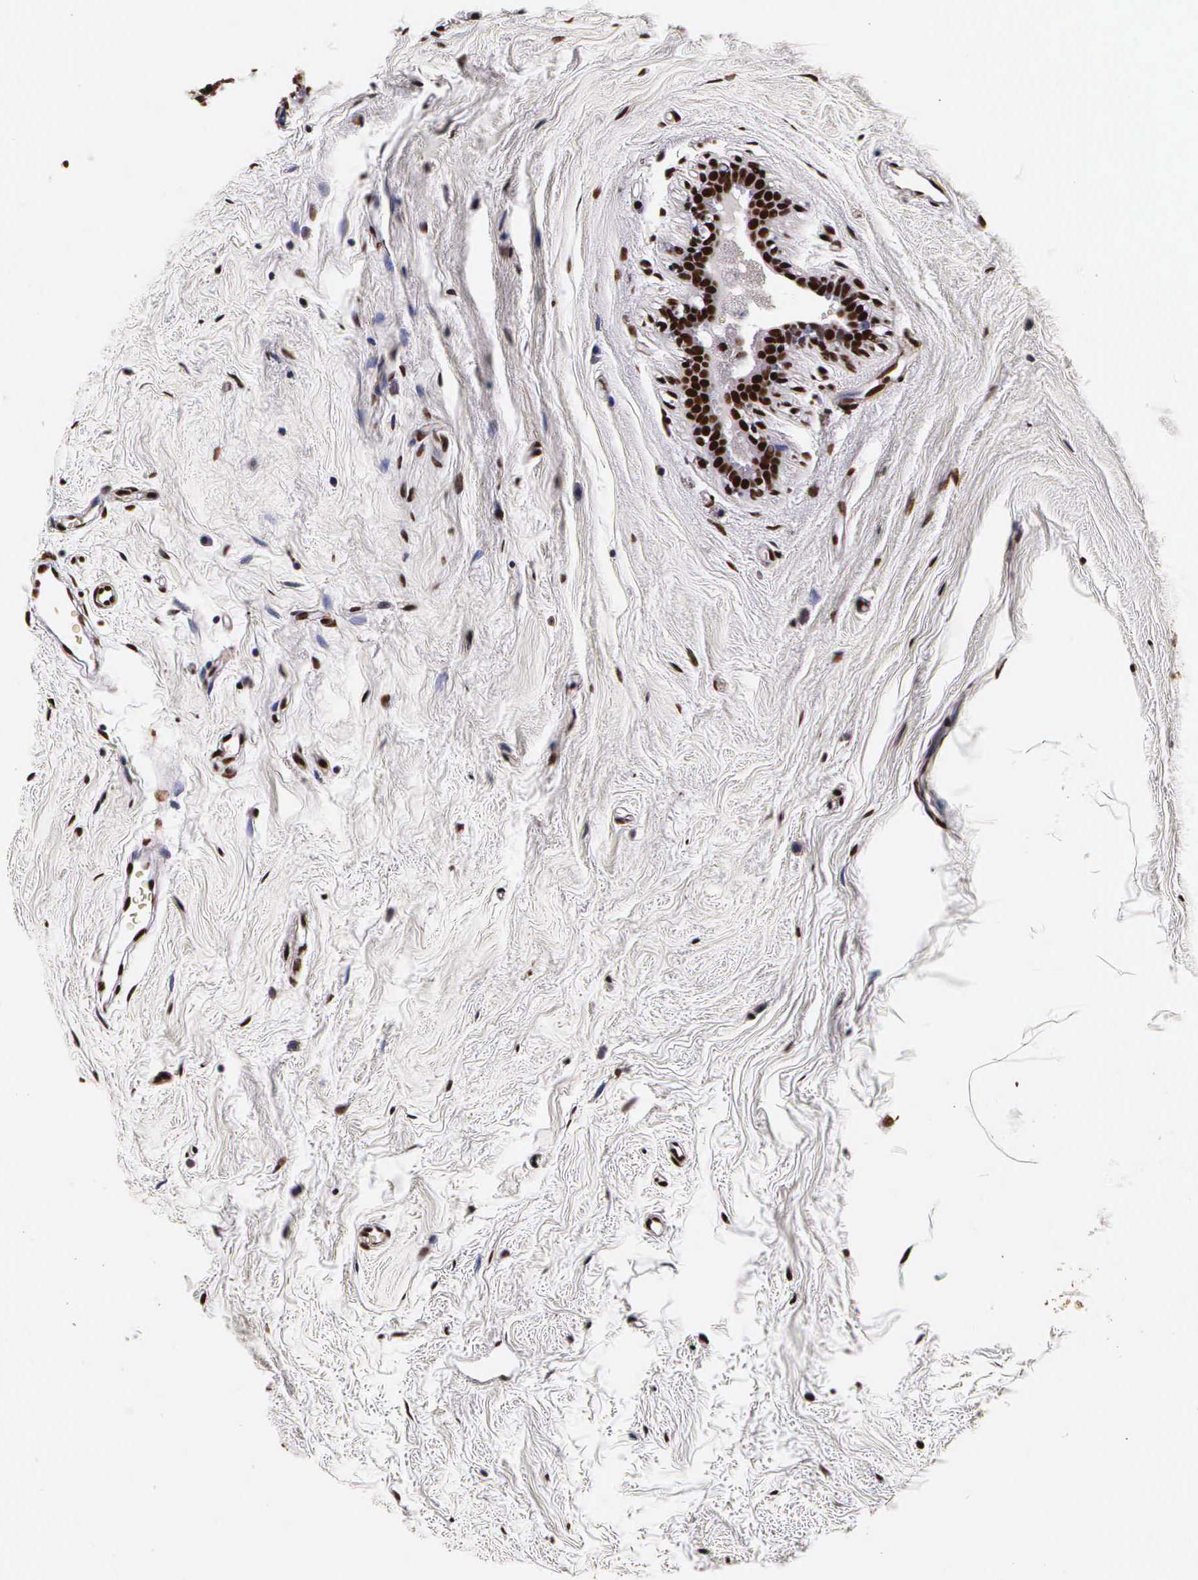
{"staining": {"intensity": "strong", "quantity": ">75%", "location": "nuclear"}, "tissue": "breast cancer", "cell_type": "Tumor cells", "image_type": "cancer", "snomed": [{"axis": "morphology", "description": "Duct carcinoma"}, {"axis": "topography", "description": "Breast"}], "caption": "Invasive ductal carcinoma (breast) stained with DAB IHC shows high levels of strong nuclear expression in about >75% of tumor cells.", "gene": "PABPN1", "patient": {"sex": "female", "age": 69}}